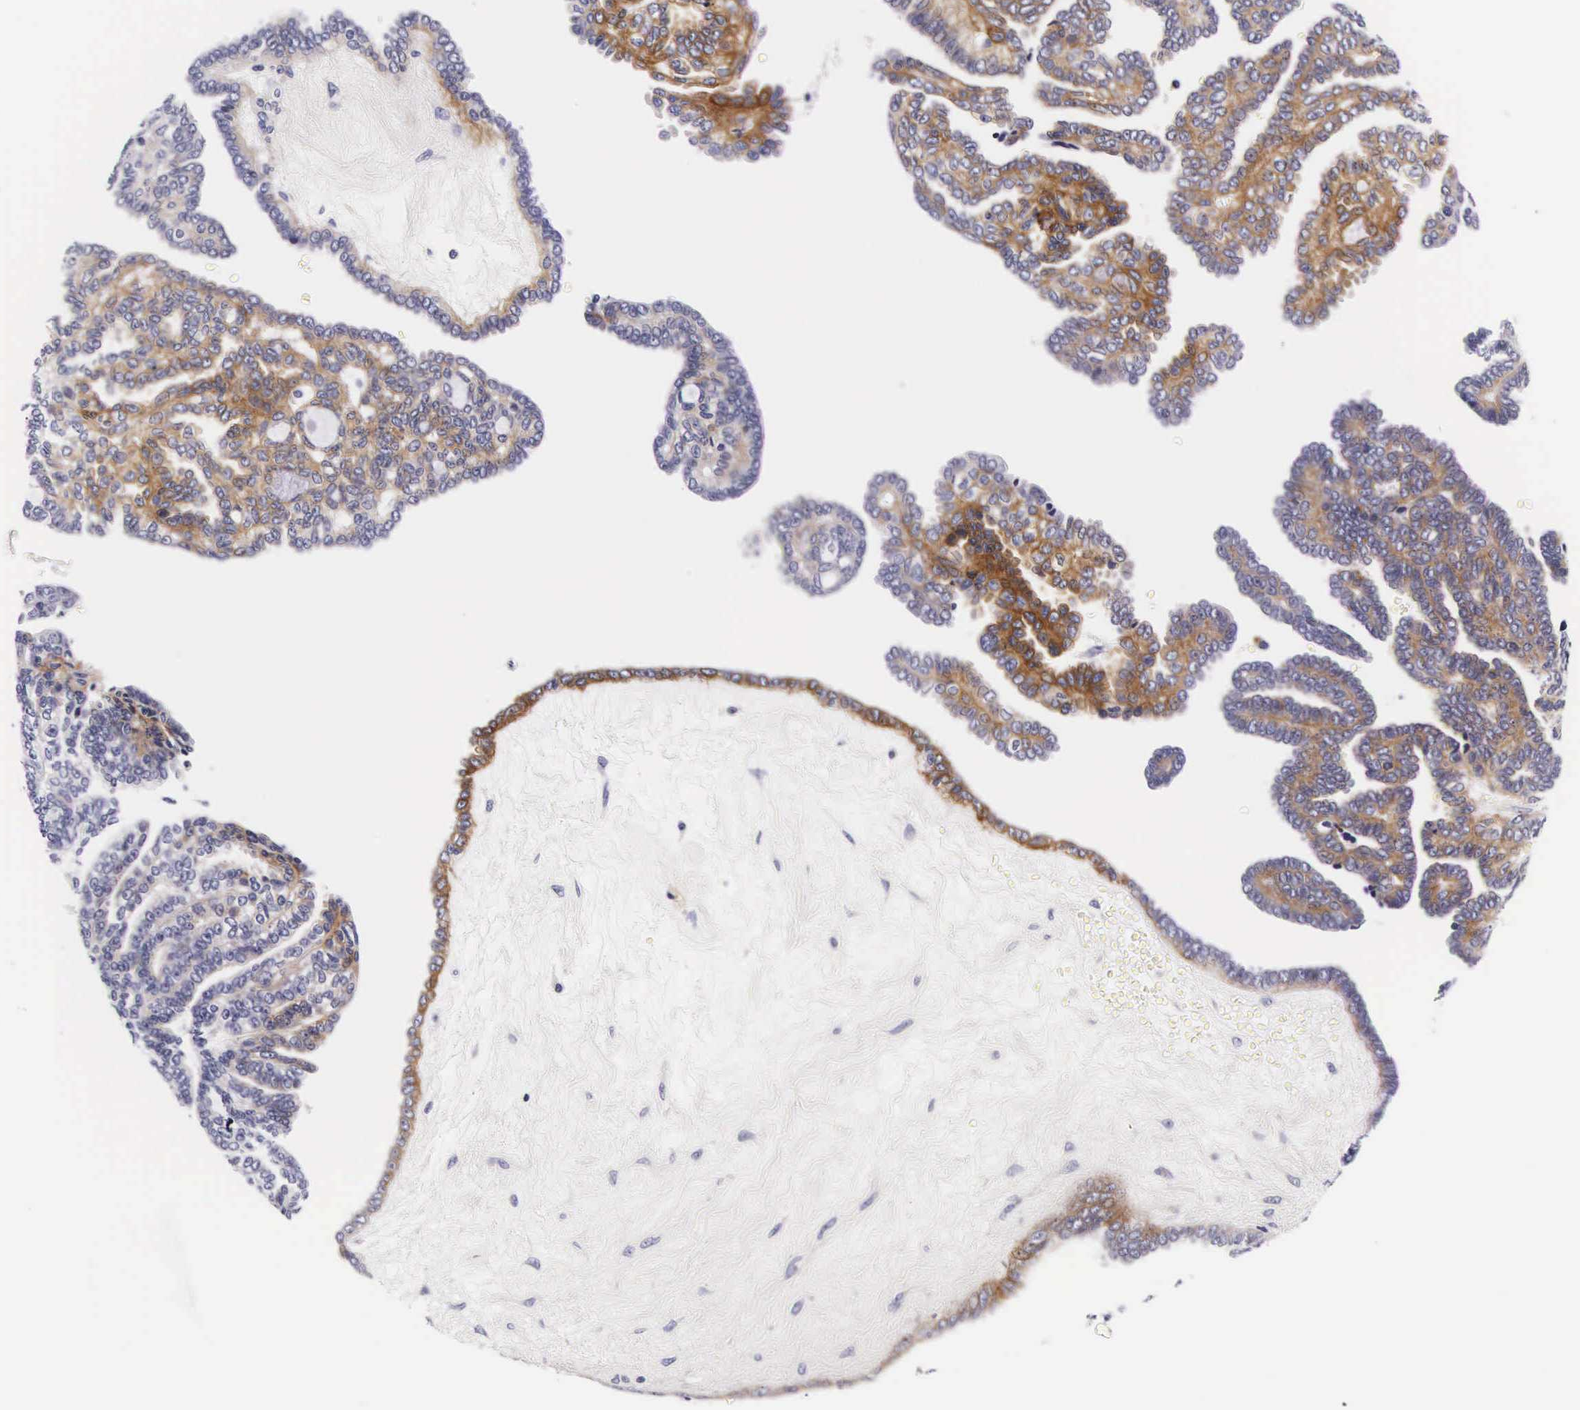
{"staining": {"intensity": "weak", "quantity": "25%-75%", "location": "cytoplasmic/membranous"}, "tissue": "ovarian cancer", "cell_type": "Tumor cells", "image_type": "cancer", "snomed": [{"axis": "morphology", "description": "Cystadenocarcinoma, serous, NOS"}, {"axis": "topography", "description": "Ovary"}], "caption": "Immunohistochemical staining of human ovarian cancer (serous cystadenocarcinoma) shows weak cytoplasmic/membranous protein staining in approximately 25%-75% of tumor cells.", "gene": "UPRT", "patient": {"sex": "female", "age": 71}}